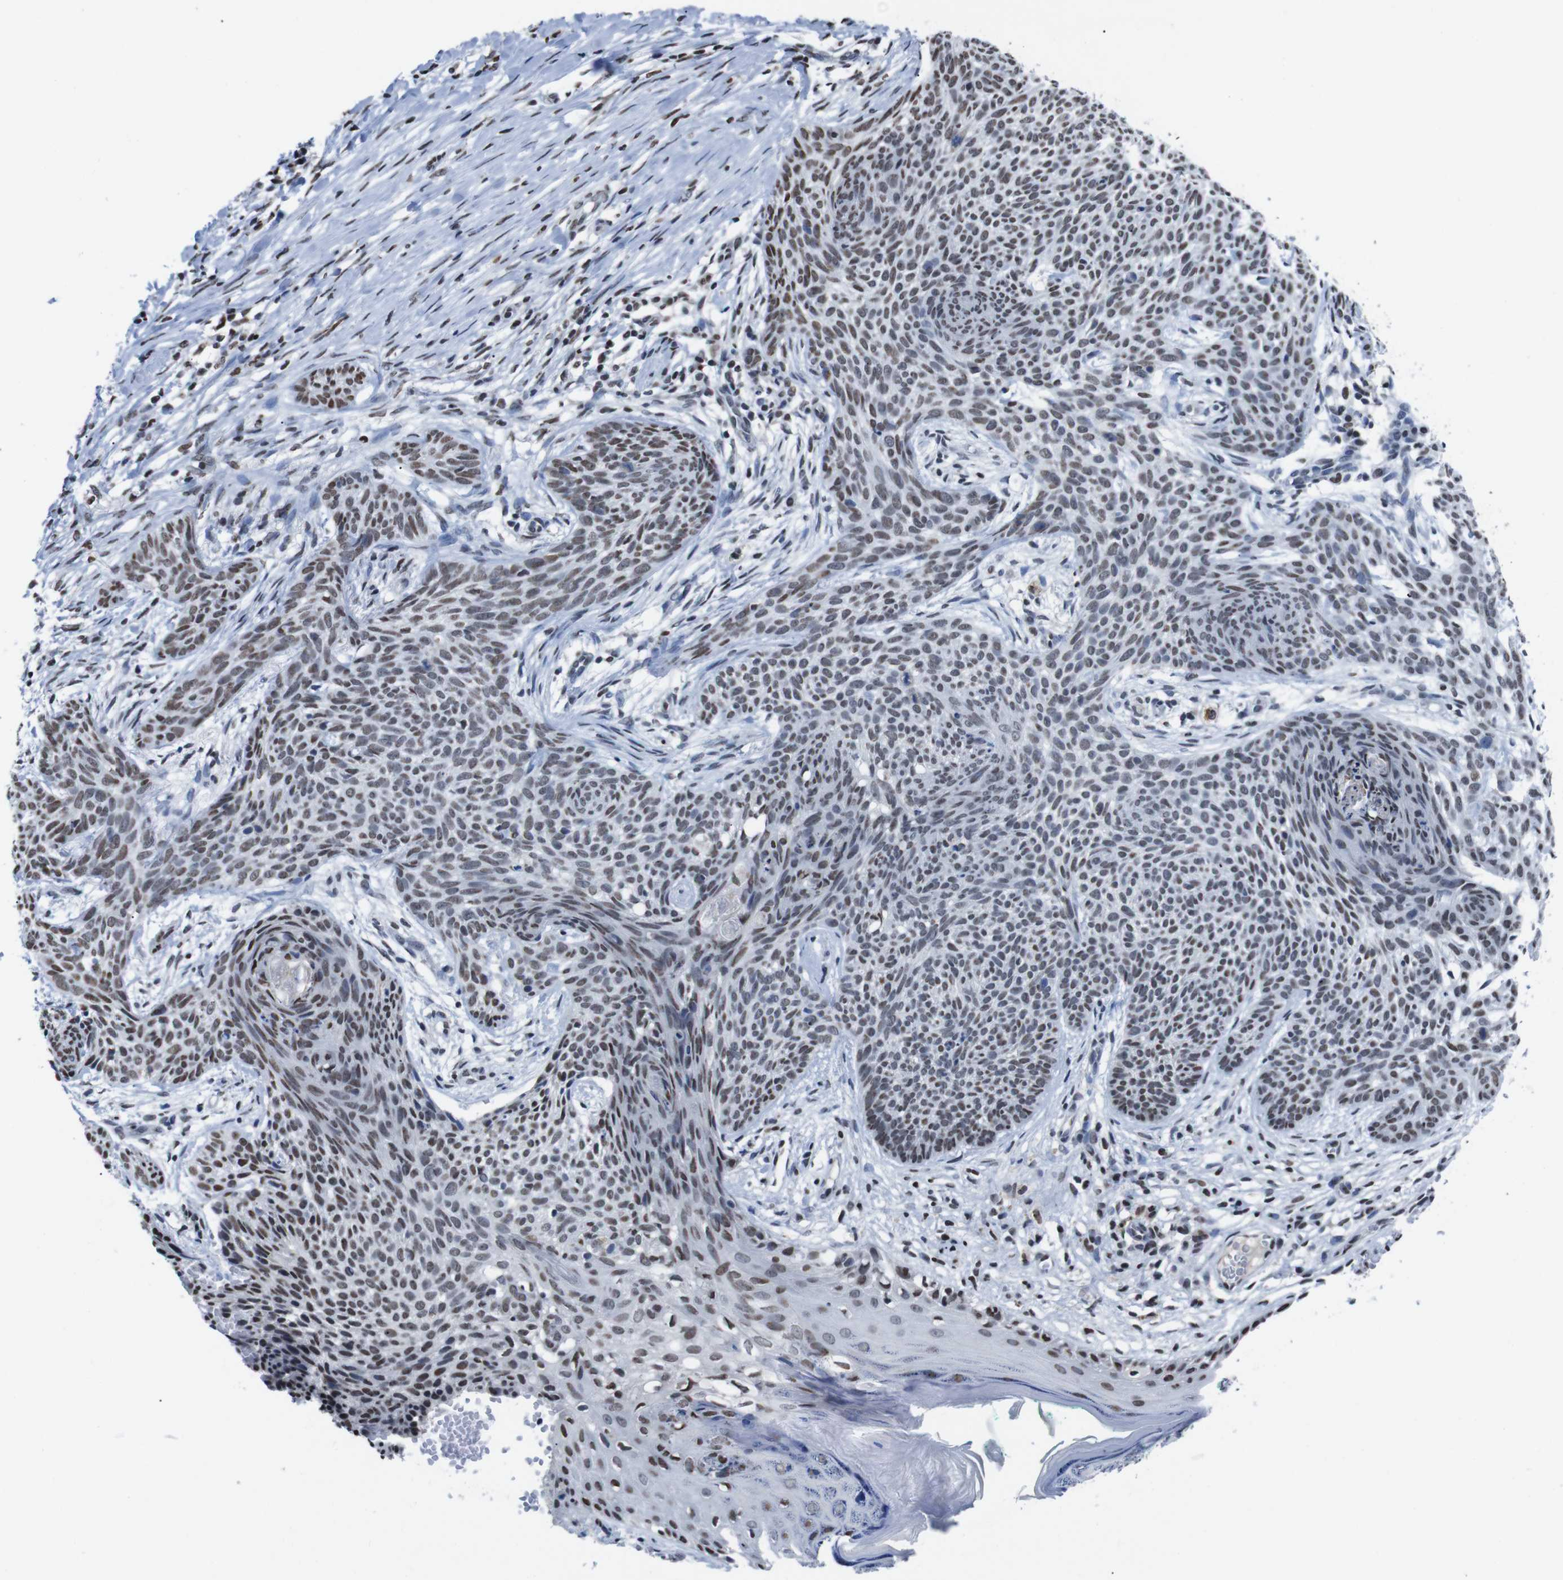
{"staining": {"intensity": "moderate", "quantity": ">75%", "location": "nuclear"}, "tissue": "skin cancer", "cell_type": "Tumor cells", "image_type": "cancer", "snomed": [{"axis": "morphology", "description": "Basal cell carcinoma"}, {"axis": "topography", "description": "Skin"}], "caption": "The histopathology image reveals a brown stain indicating the presence of a protein in the nuclear of tumor cells in skin cancer.", "gene": "PIP4P2", "patient": {"sex": "female", "age": 59}}